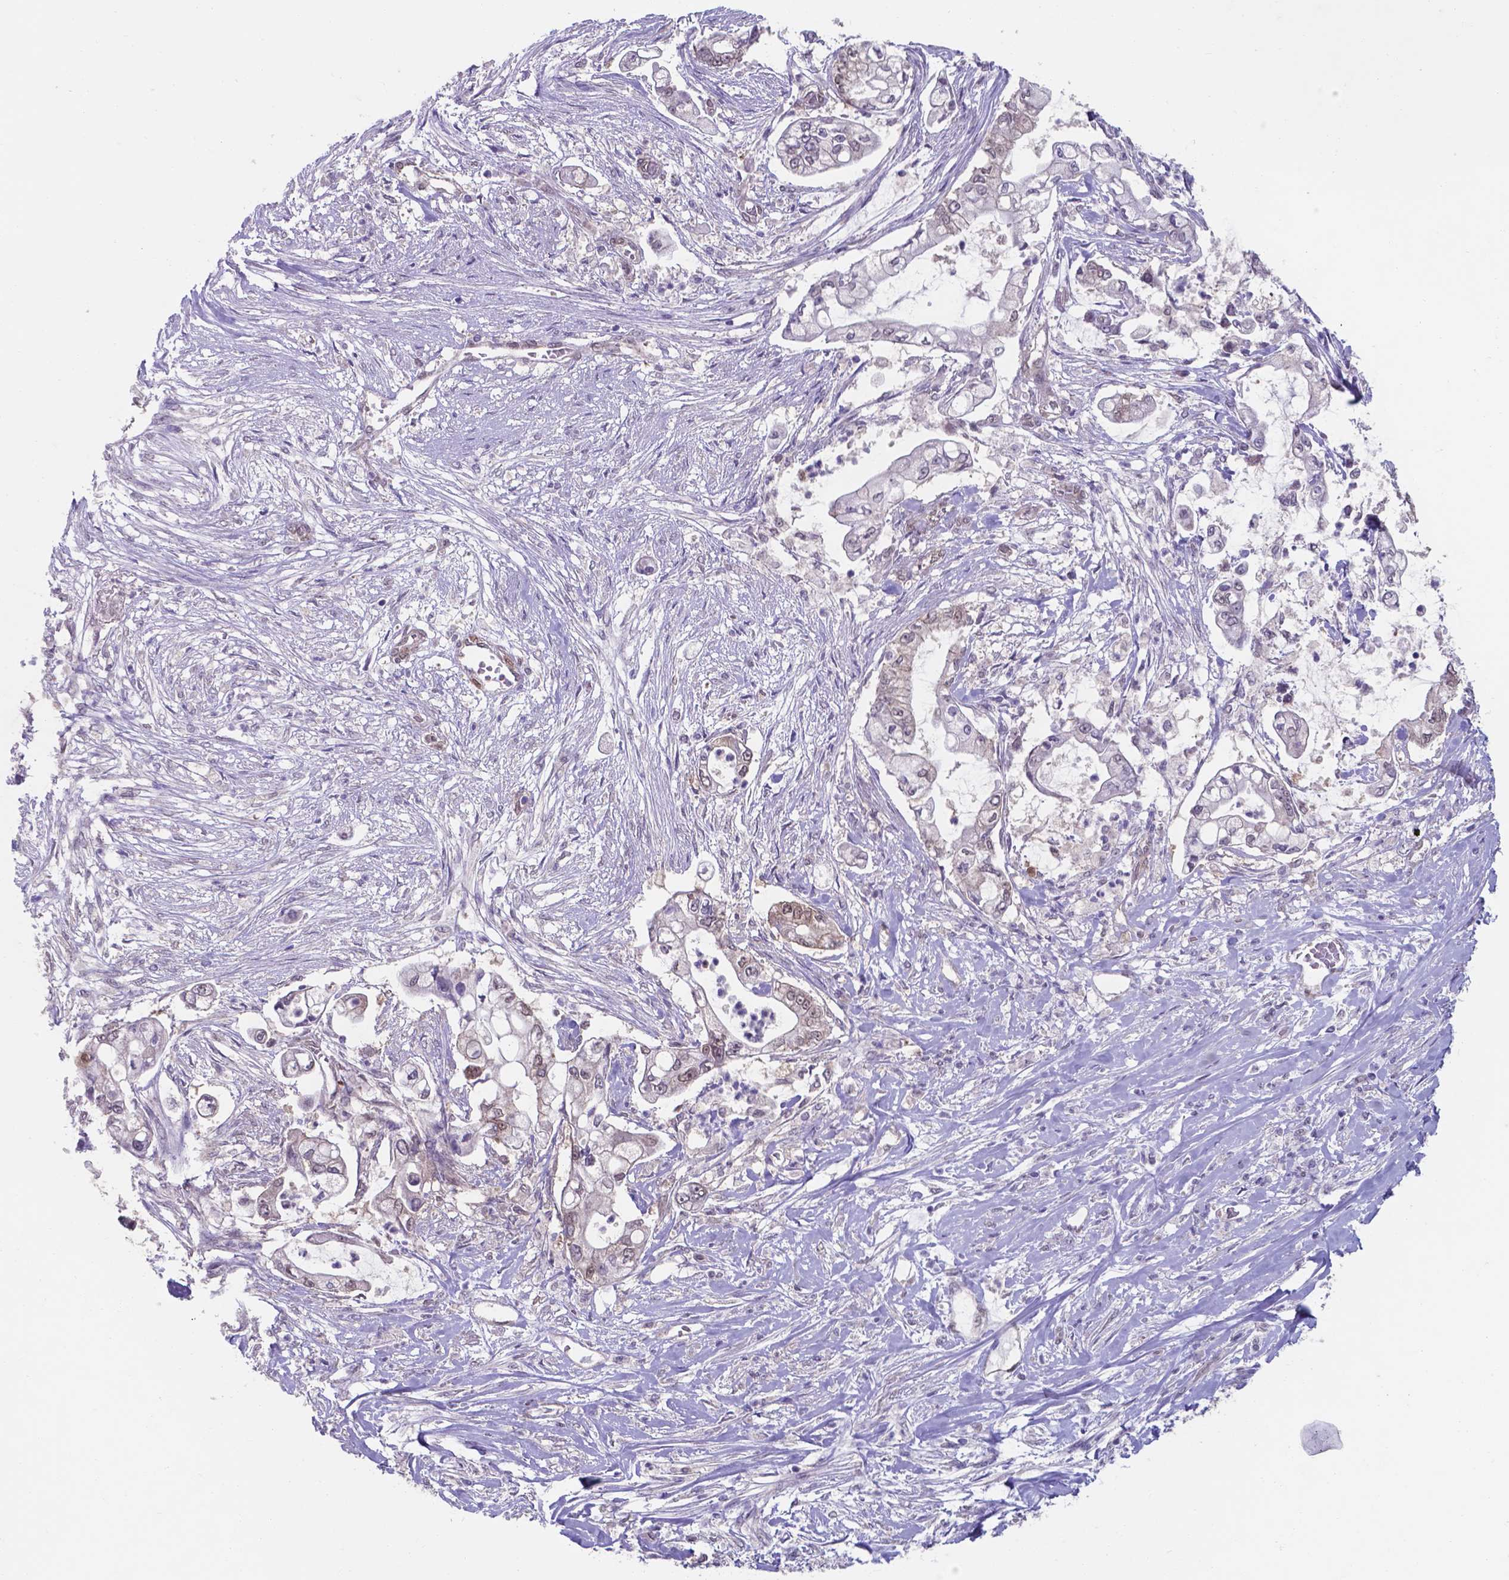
{"staining": {"intensity": "weak", "quantity": "<25%", "location": "cytoplasmic/membranous,nuclear"}, "tissue": "pancreatic cancer", "cell_type": "Tumor cells", "image_type": "cancer", "snomed": [{"axis": "morphology", "description": "Adenocarcinoma, NOS"}, {"axis": "topography", "description": "Pancreas"}], "caption": "DAB immunohistochemical staining of pancreatic cancer displays no significant expression in tumor cells.", "gene": "UBE2E2", "patient": {"sex": "female", "age": 69}}